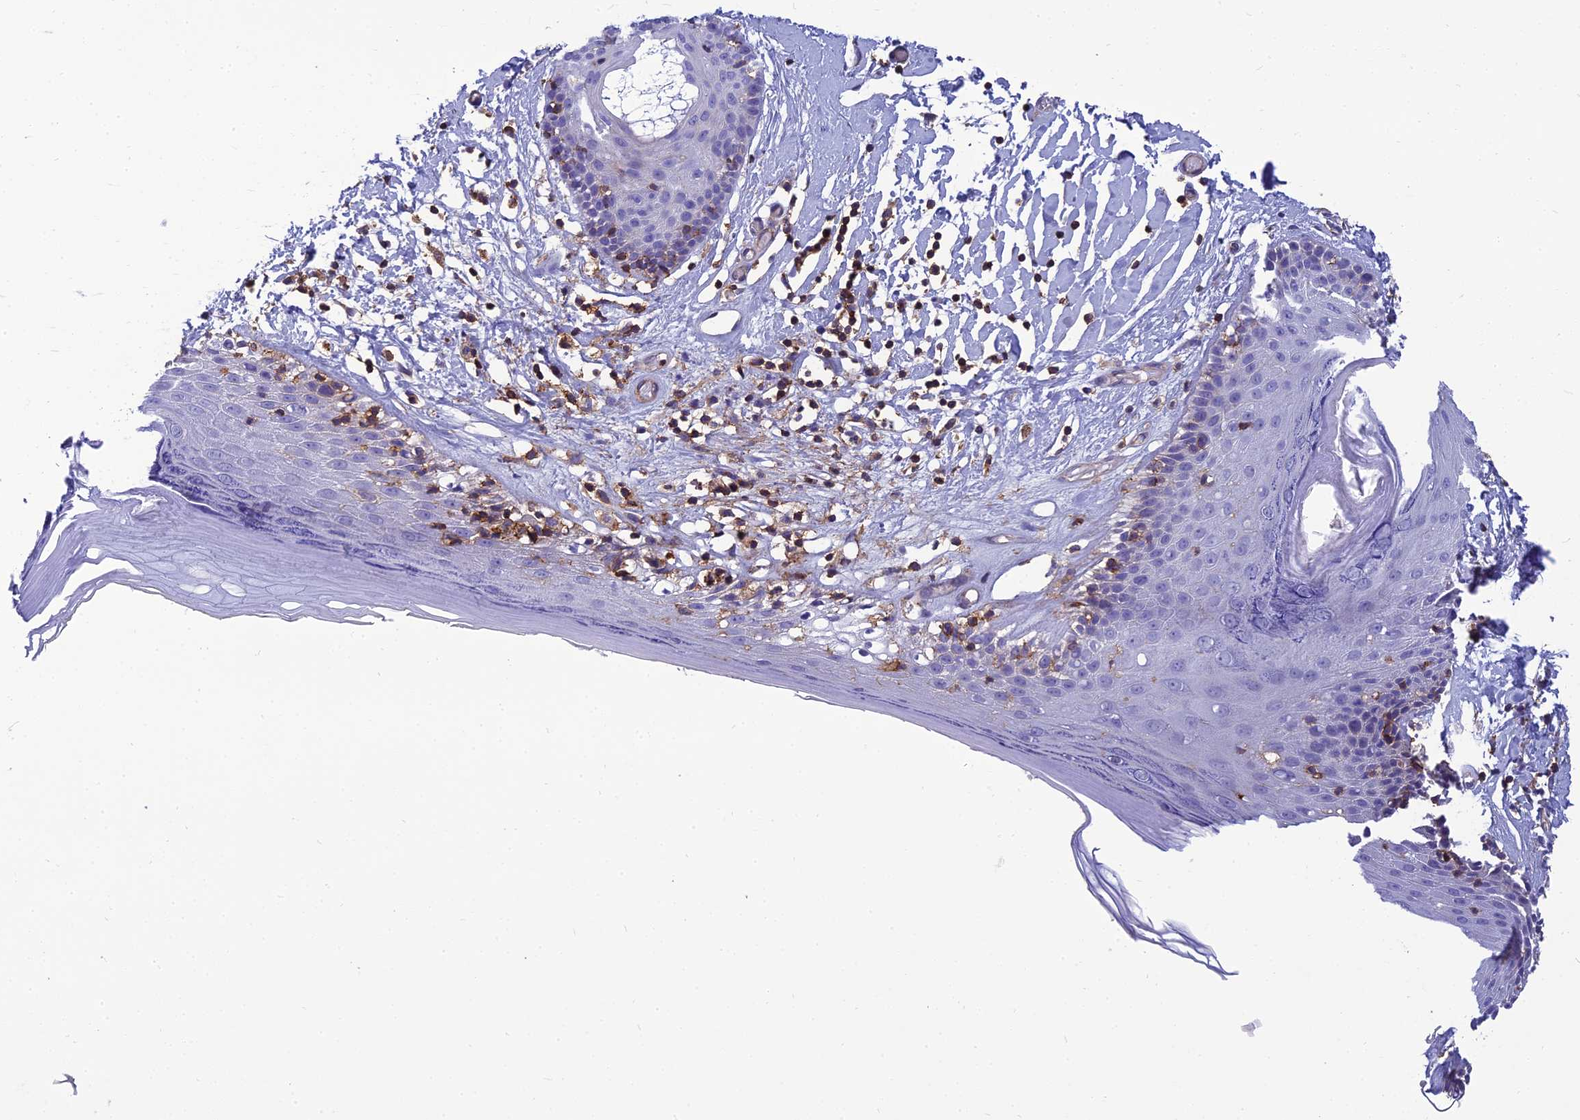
{"staining": {"intensity": "weak", "quantity": "<25%", "location": "cytoplasmic/membranous"}, "tissue": "skin", "cell_type": "Epidermal cells", "image_type": "normal", "snomed": [{"axis": "morphology", "description": "Normal tissue, NOS"}, {"axis": "topography", "description": "Adipose tissue"}, {"axis": "topography", "description": "Vascular tissue"}, {"axis": "topography", "description": "Vulva"}, {"axis": "topography", "description": "Peripheral nerve tissue"}], "caption": "Human skin stained for a protein using immunohistochemistry (IHC) demonstrates no expression in epidermal cells.", "gene": "PPP1R18", "patient": {"sex": "female", "age": 86}}